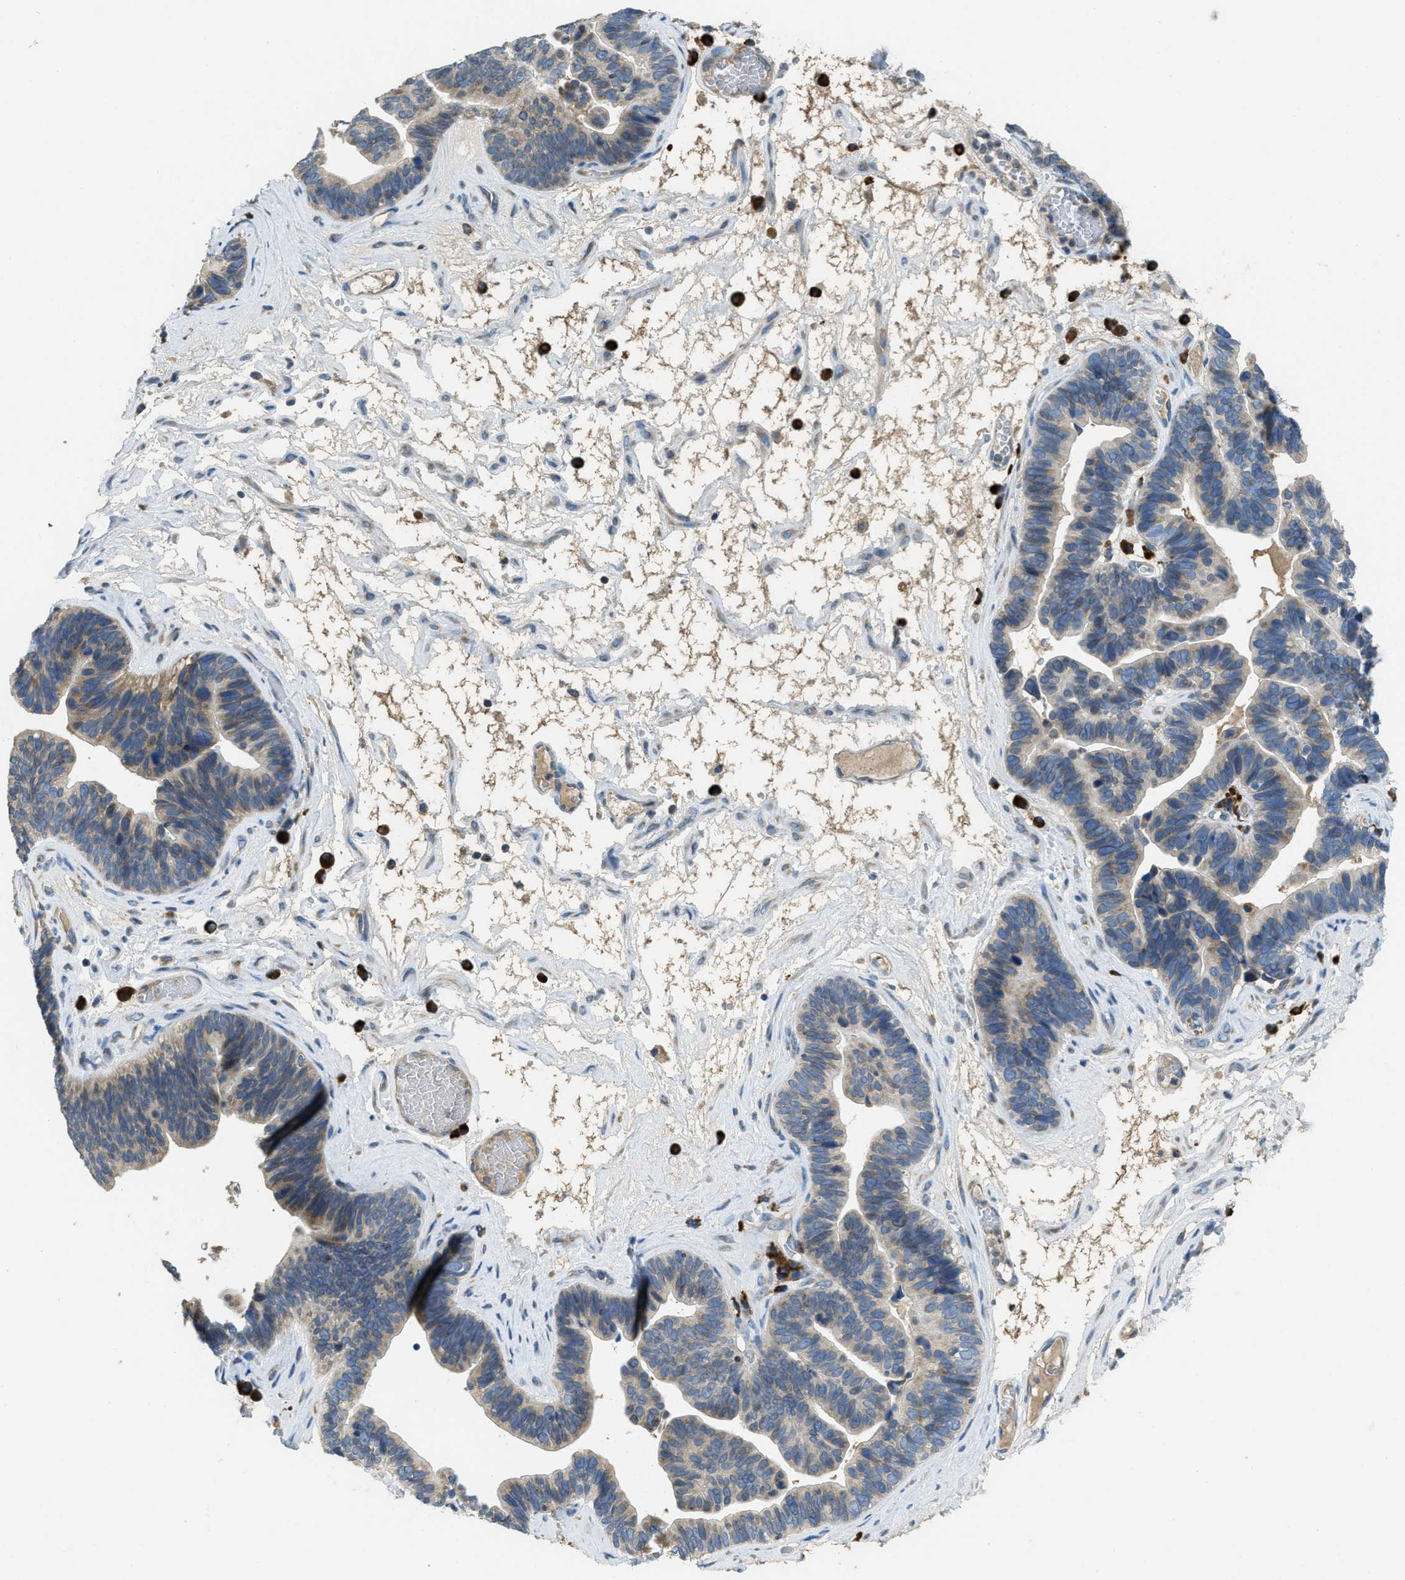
{"staining": {"intensity": "negative", "quantity": "none", "location": "none"}, "tissue": "ovarian cancer", "cell_type": "Tumor cells", "image_type": "cancer", "snomed": [{"axis": "morphology", "description": "Cystadenocarcinoma, serous, NOS"}, {"axis": "topography", "description": "Ovary"}], "caption": "Tumor cells are negative for protein expression in human ovarian serous cystadenocarcinoma.", "gene": "SSR1", "patient": {"sex": "female", "age": 56}}